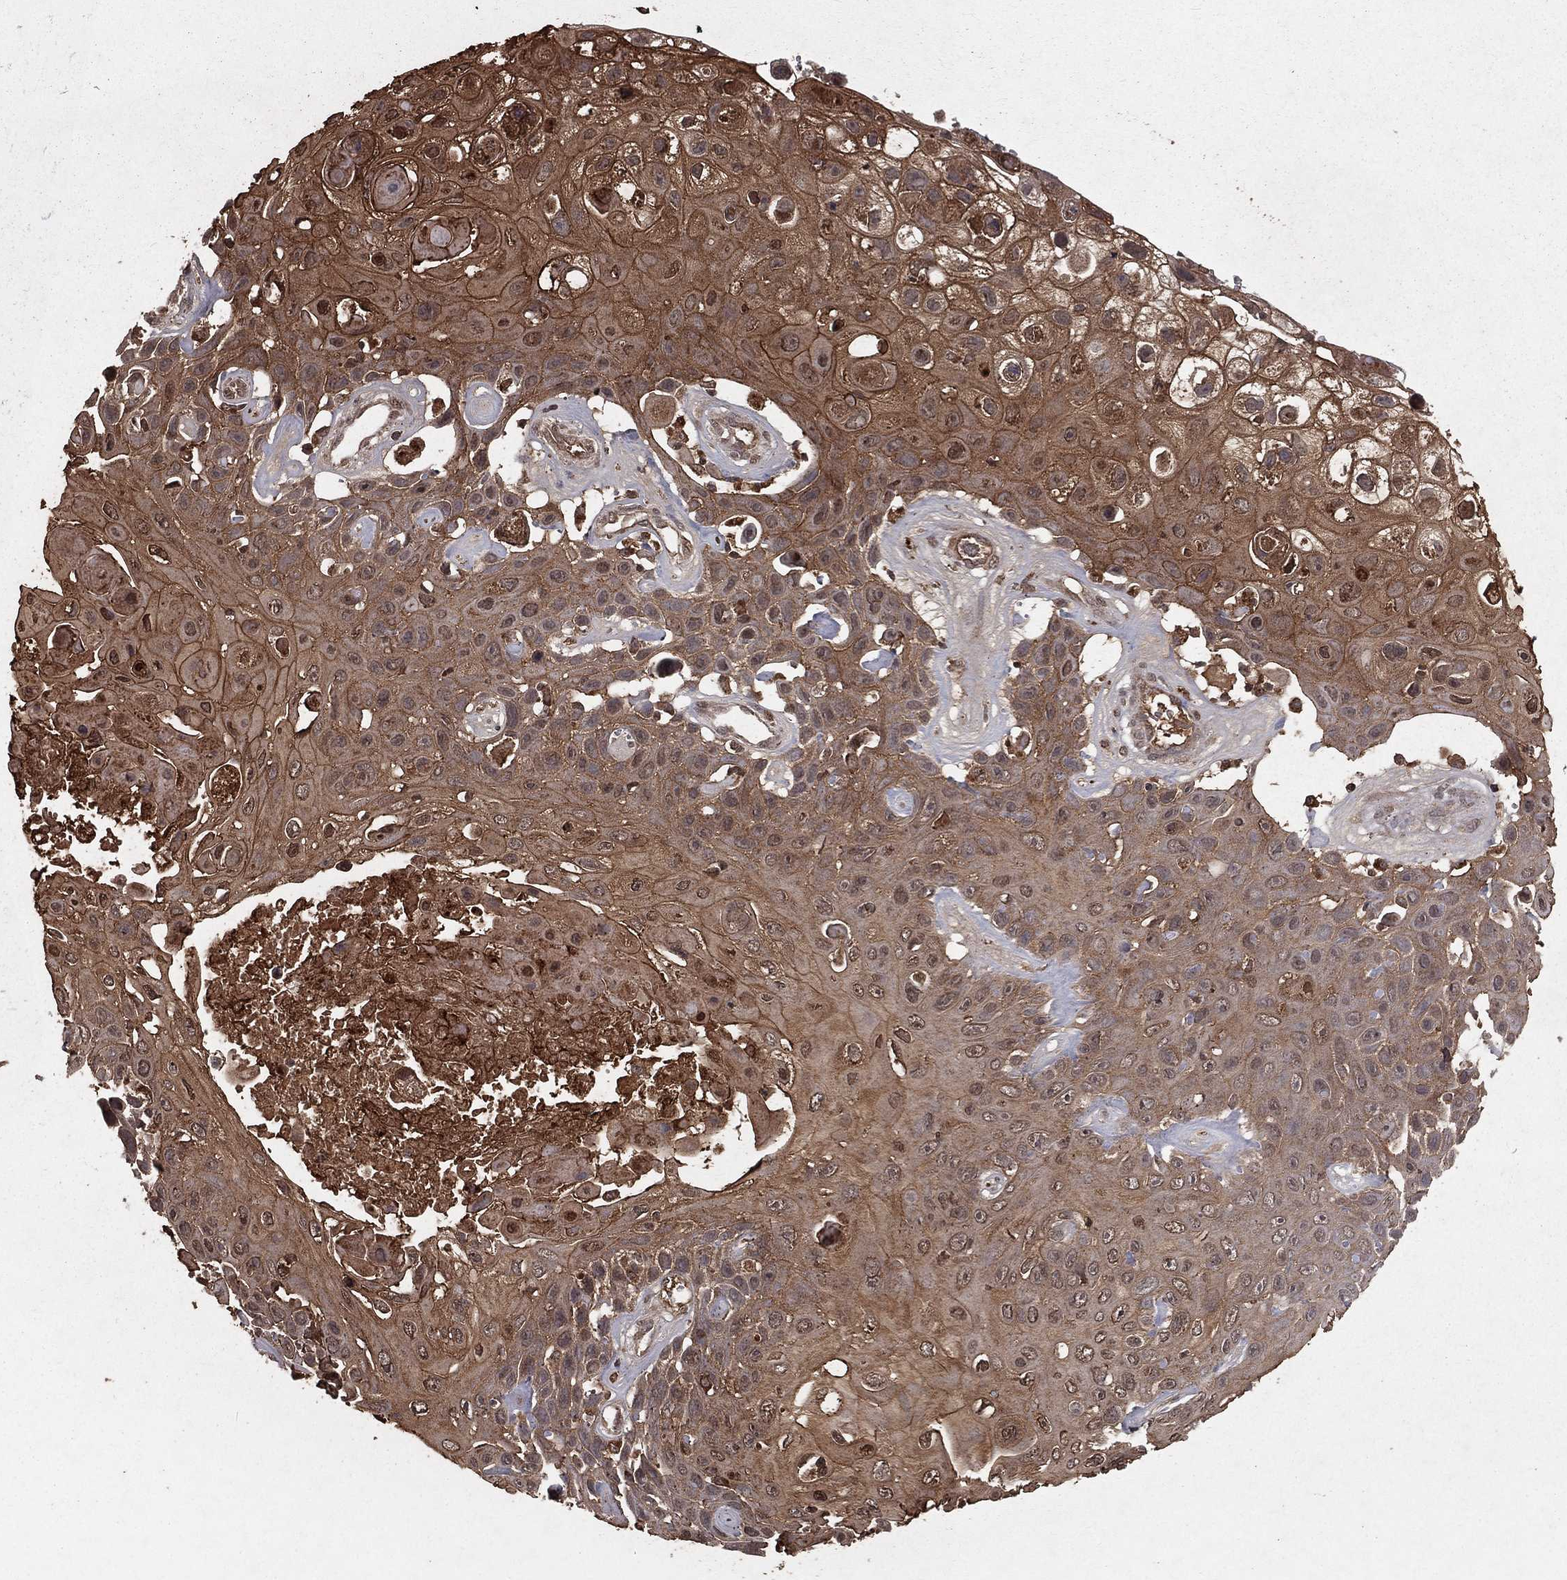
{"staining": {"intensity": "moderate", "quantity": ">75%", "location": "cytoplasmic/membranous"}, "tissue": "skin cancer", "cell_type": "Tumor cells", "image_type": "cancer", "snomed": [{"axis": "morphology", "description": "Squamous cell carcinoma, NOS"}, {"axis": "topography", "description": "Skin"}], "caption": "There is medium levels of moderate cytoplasmic/membranous staining in tumor cells of squamous cell carcinoma (skin), as demonstrated by immunohistochemical staining (brown color).", "gene": "ZDHHC15", "patient": {"sex": "male", "age": 82}}